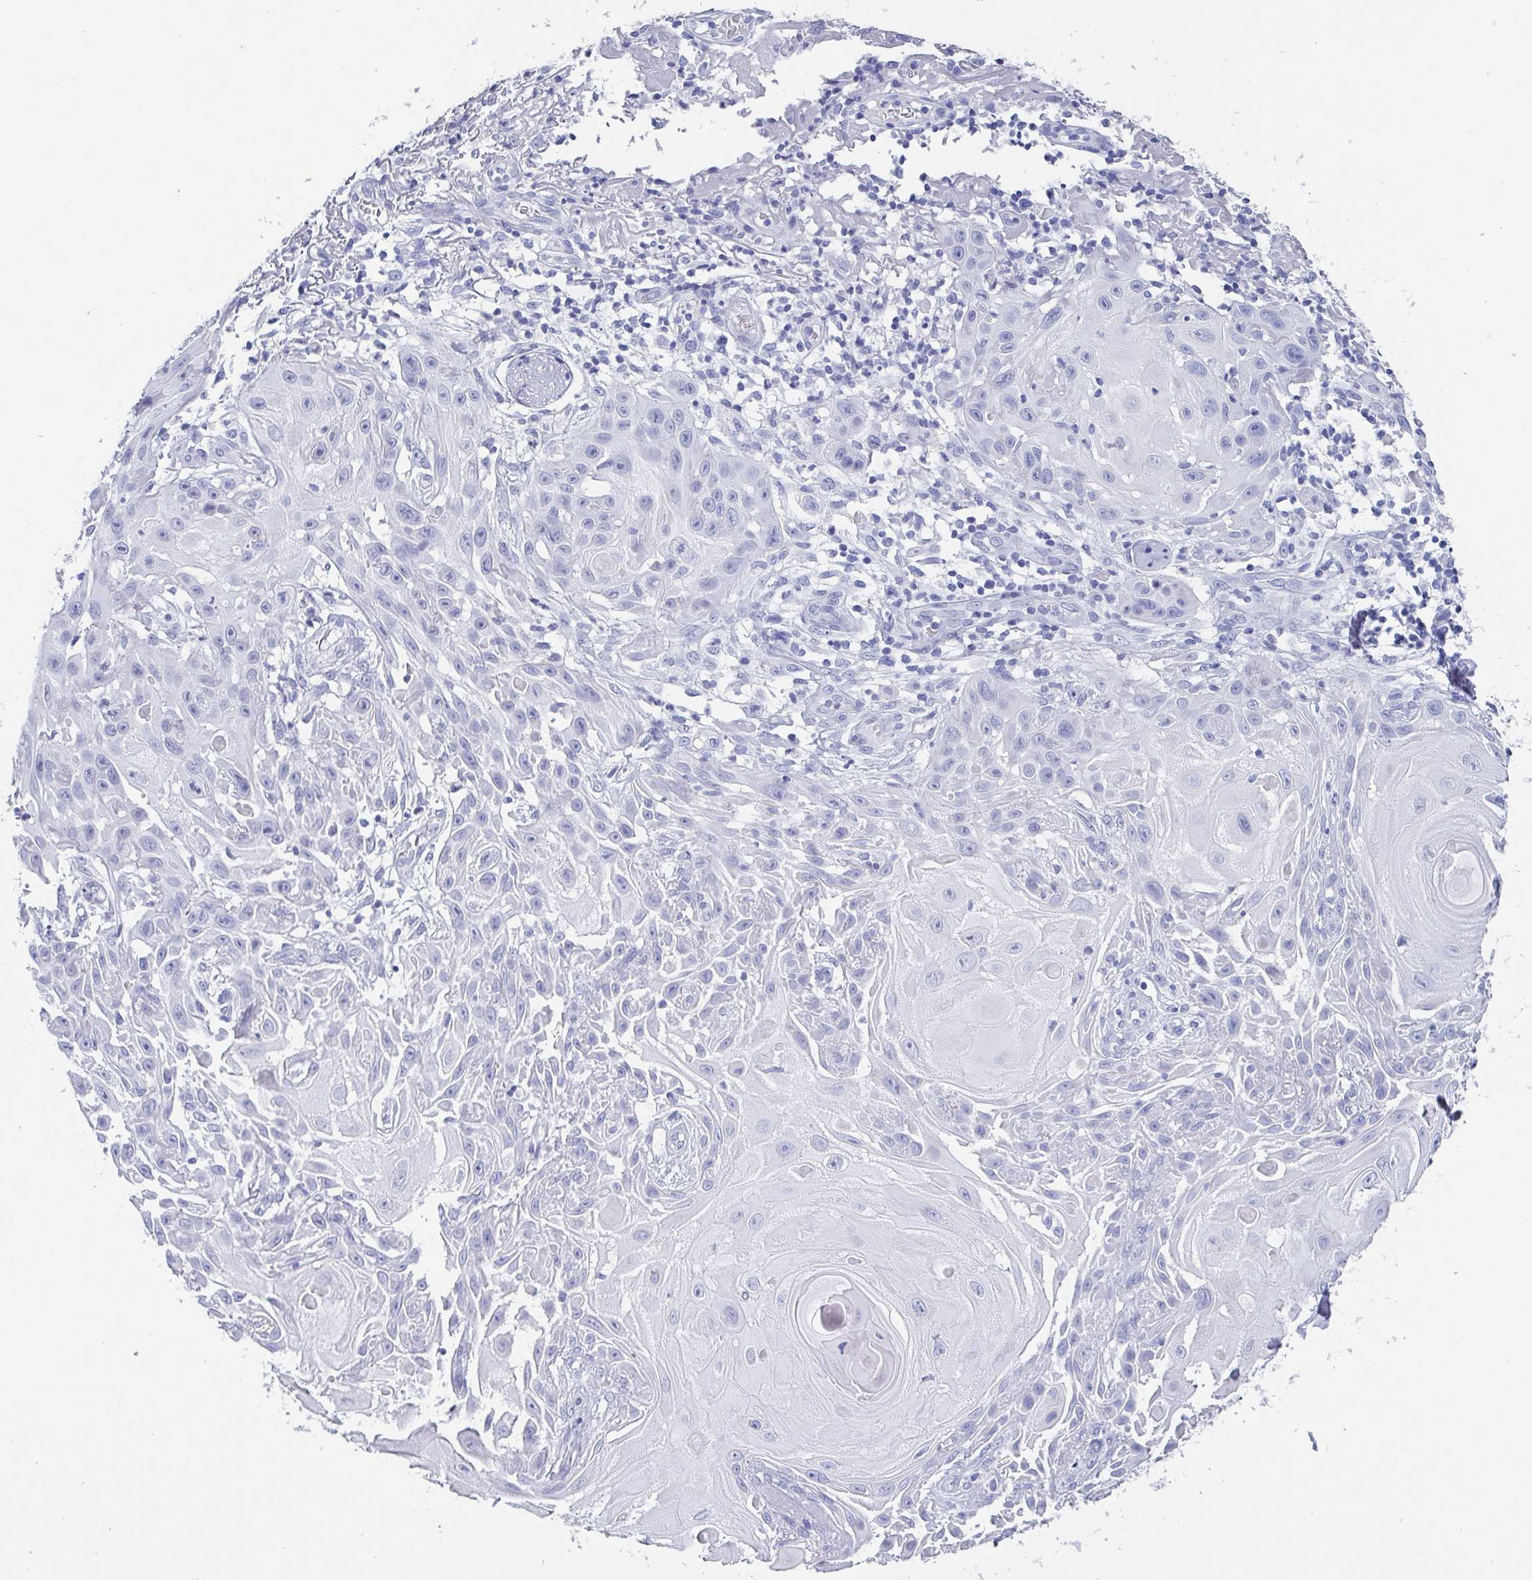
{"staining": {"intensity": "negative", "quantity": "none", "location": "none"}, "tissue": "skin cancer", "cell_type": "Tumor cells", "image_type": "cancer", "snomed": [{"axis": "morphology", "description": "Squamous cell carcinoma, NOS"}, {"axis": "topography", "description": "Skin"}], "caption": "Tumor cells show no significant protein staining in skin squamous cell carcinoma.", "gene": "SCGN", "patient": {"sex": "female", "age": 91}}